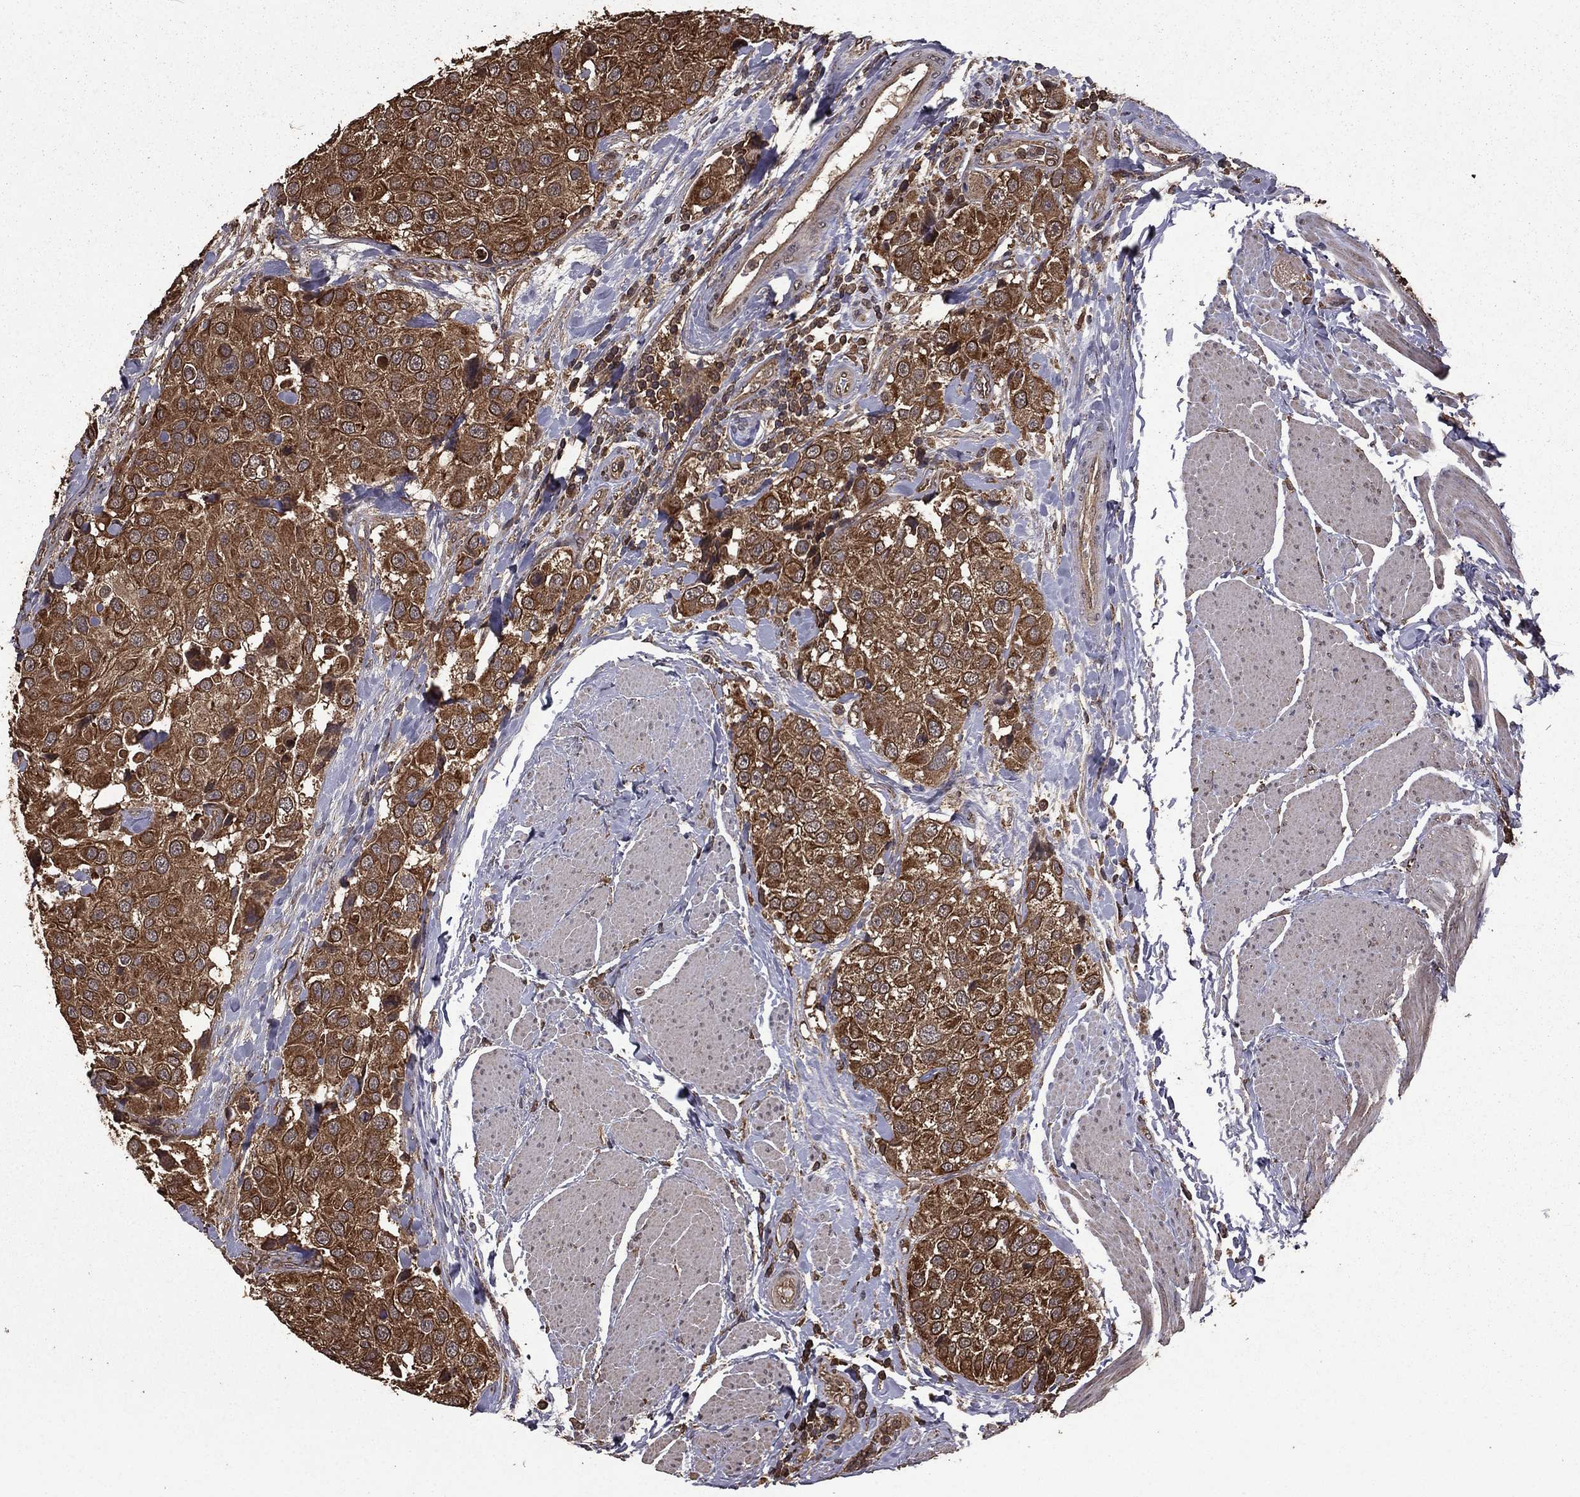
{"staining": {"intensity": "moderate", "quantity": ">75%", "location": "cytoplasmic/membranous"}, "tissue": "urothelial cancer", "cell_type": "Tumor cells", "image_type": "cancer", "snomed": [{"axis": "morphology", "description": "Urothelial carcinoma, High grade"}, {"axis": "topography", "description": "Urinary bladder"}], "caption": "This is a photomicrograph of immunohistochemistry (IHC) staining of urothelial cancer, which shows moderate expression in the cytoplasmic/membranous of tumor cells.", "gene": "BIRC6", "patient": {"sex": "female", "age": 64}}